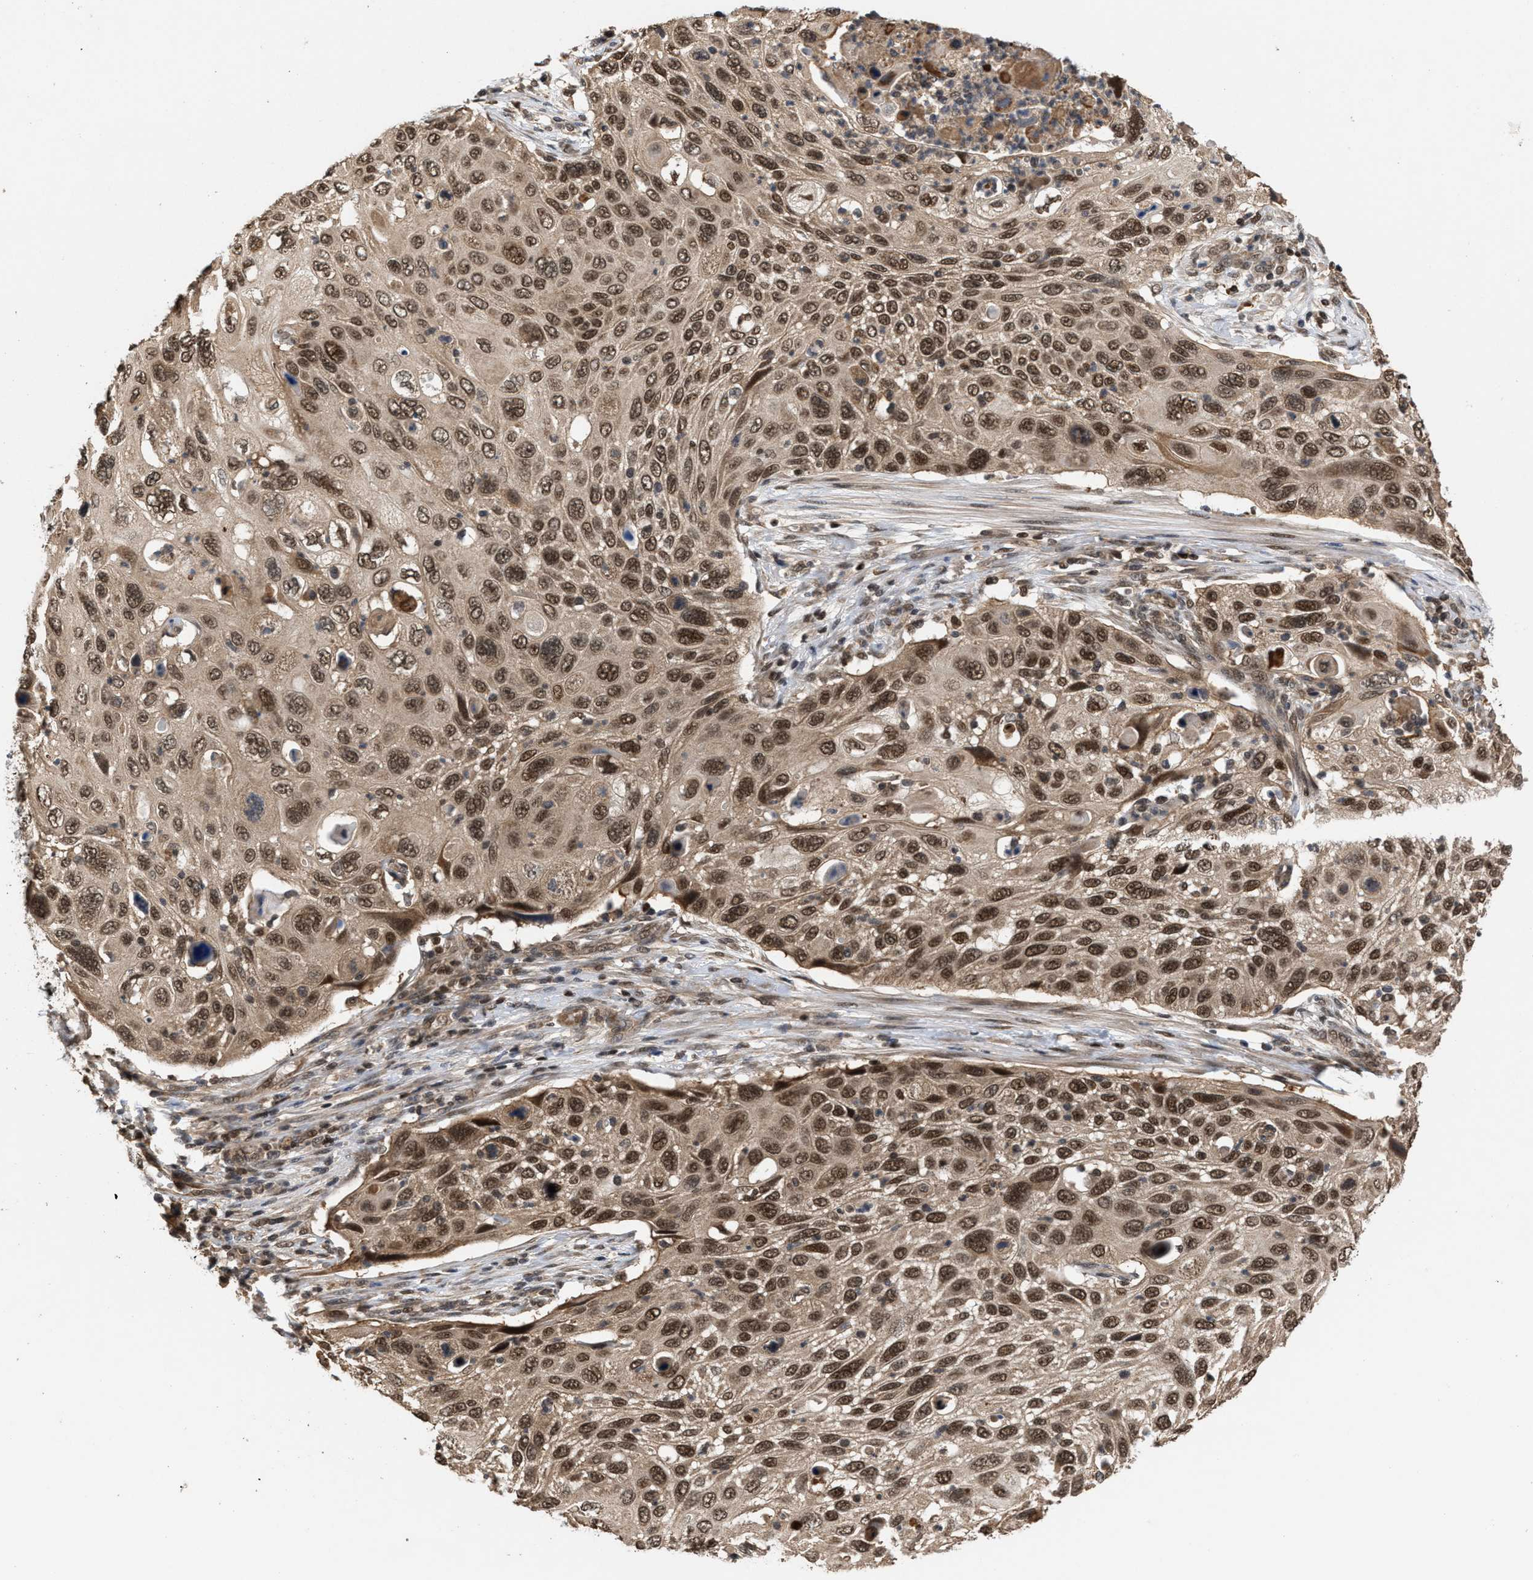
{"staining": {"intensity": "moderate", "quantity": ">75%", "location": "cytoplasmic/membranous,nuclear"}, "tissue": "cervical cancer", "cell_type": "Tumor cells", "image_type": "cancer", "snomed": [{"axis": "morphology", "description": "Squamous cell carcinoma, NOS"}, {"axis": "topography", "description": "Cervix"}], "caption": "Tumor cells exhibit medium levels of moderate cytoplasmic/membranous and nuclear expression in approximately >75% of cells in cervical squamous cell carcinoma.", "gene": "C9orf78", "patient": {"sex": "female", "age": 70}}